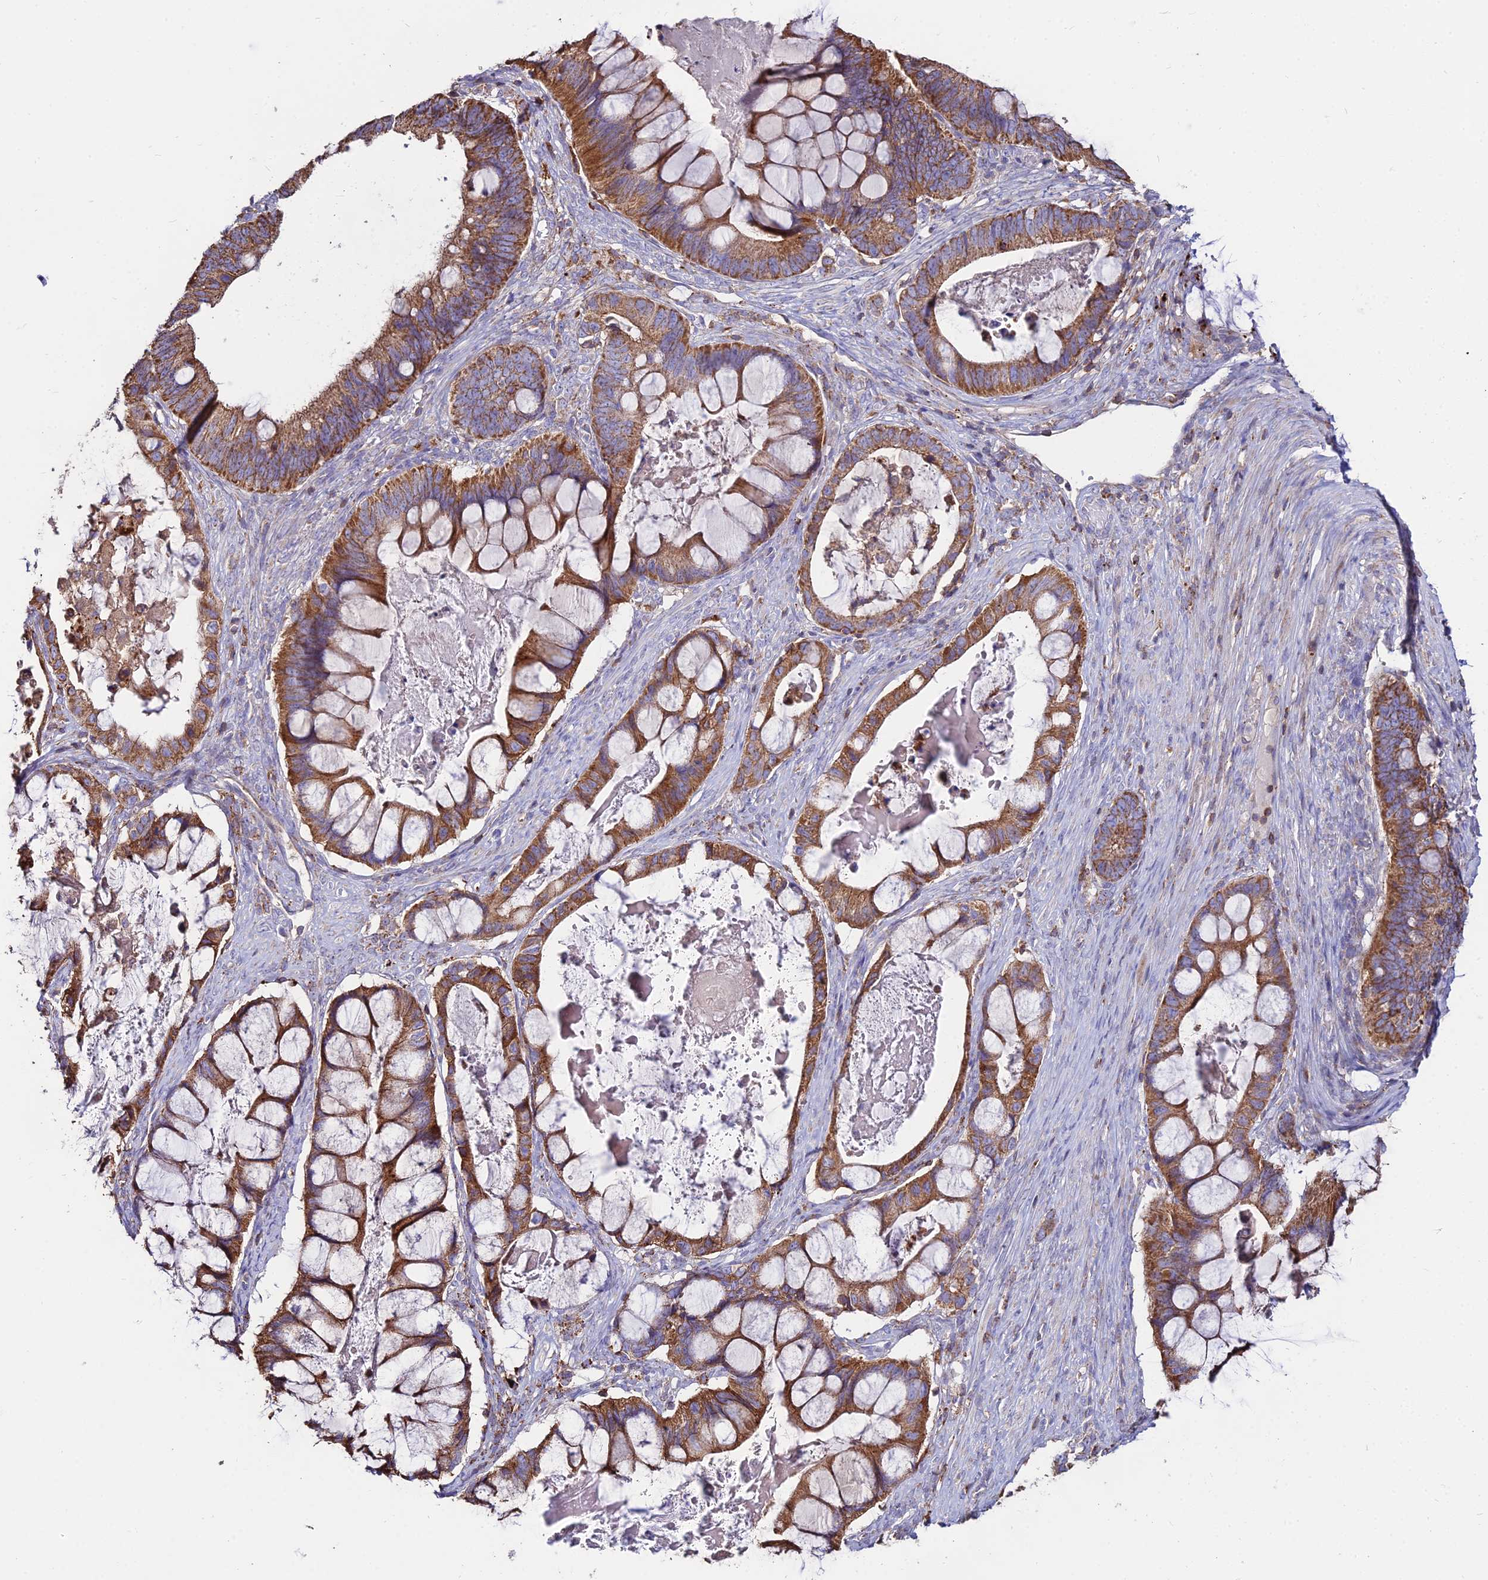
{"staining": {"intensity": "moderate", "quantity": ">75%", "location": "cytoplasmic/membranous"}, "tissue": "ovarian cancer", "cell_type": "Tumor cells", "image_type": "cancer", "snomed": [{"axis": "morphology", "description": "Cystadenocarcinoma, mucinous, NOS"}, {"axis": "topography", "description": "Ovary"}], "caption": "Ovarian cancer (mucinous cystadenocarcinoma) stained with IHC shows moderate cytoplasmic/membranous positivity in about >75% of tumor cells.", "gene": "PNLIPRP3", "patient": {"sex": "female", "age": 61}}